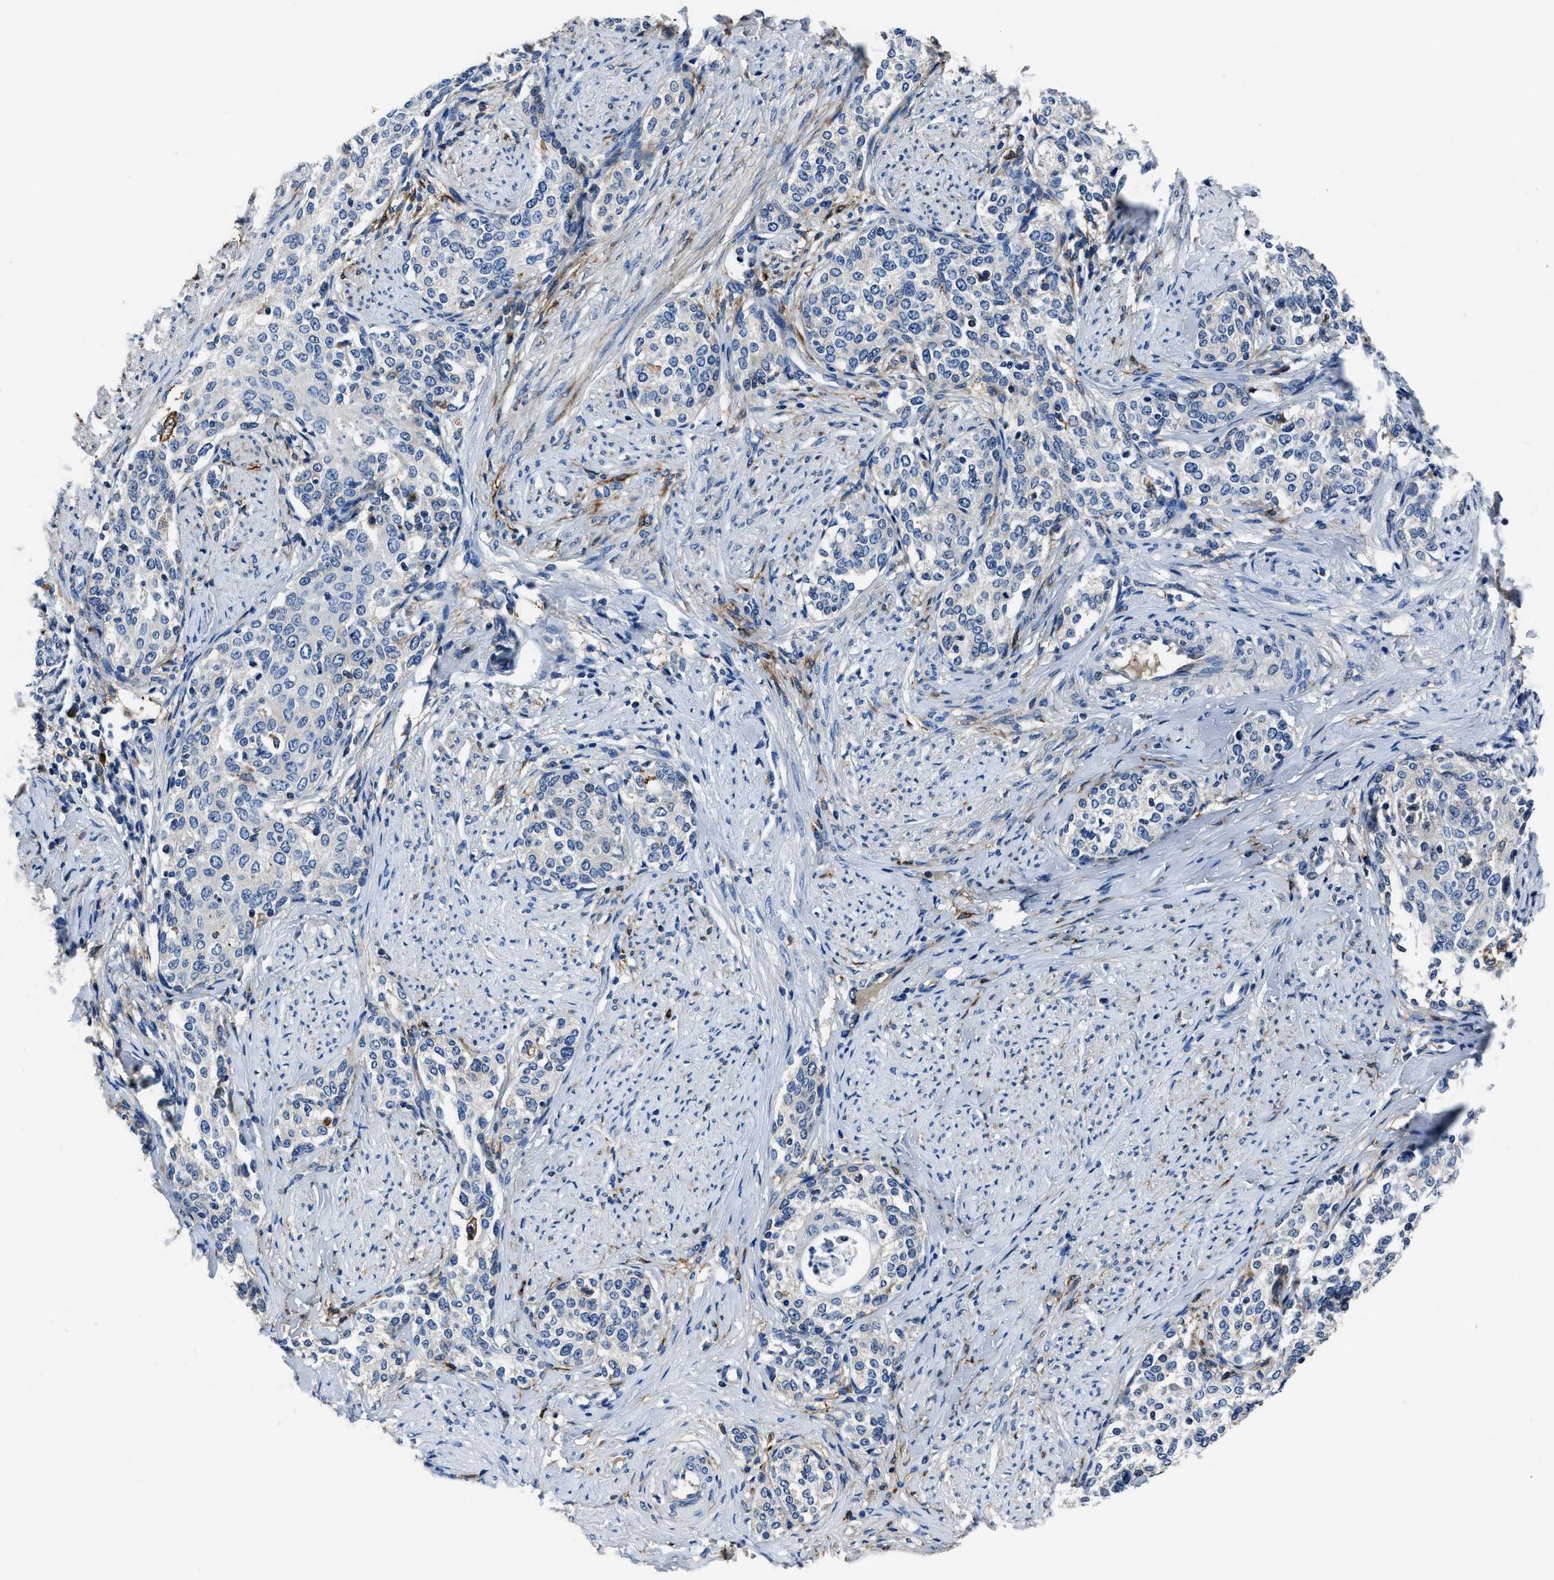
{"staining": {"intensity": "negative", "quantity": "none", "location": "none"}, "tissue": "cervical cancer", "cell_type": "Tumor cells", "image_type": "cancer", "snomed": [{"axis": "morphology", "description": "Squamous cell carcinoma, NOS"}, {"axis": "morphology", "description": "Adenocarcinoma, NOS"}, {"axis": "topography", "description": "Cervix"}], "caption": "Human cervical squamous cell carcinoma stained for a protein using immunohistochemistry shows no positivity in tumor cells.", "gene": "FTL", "patient": {"sex": "female", "age": 52}}